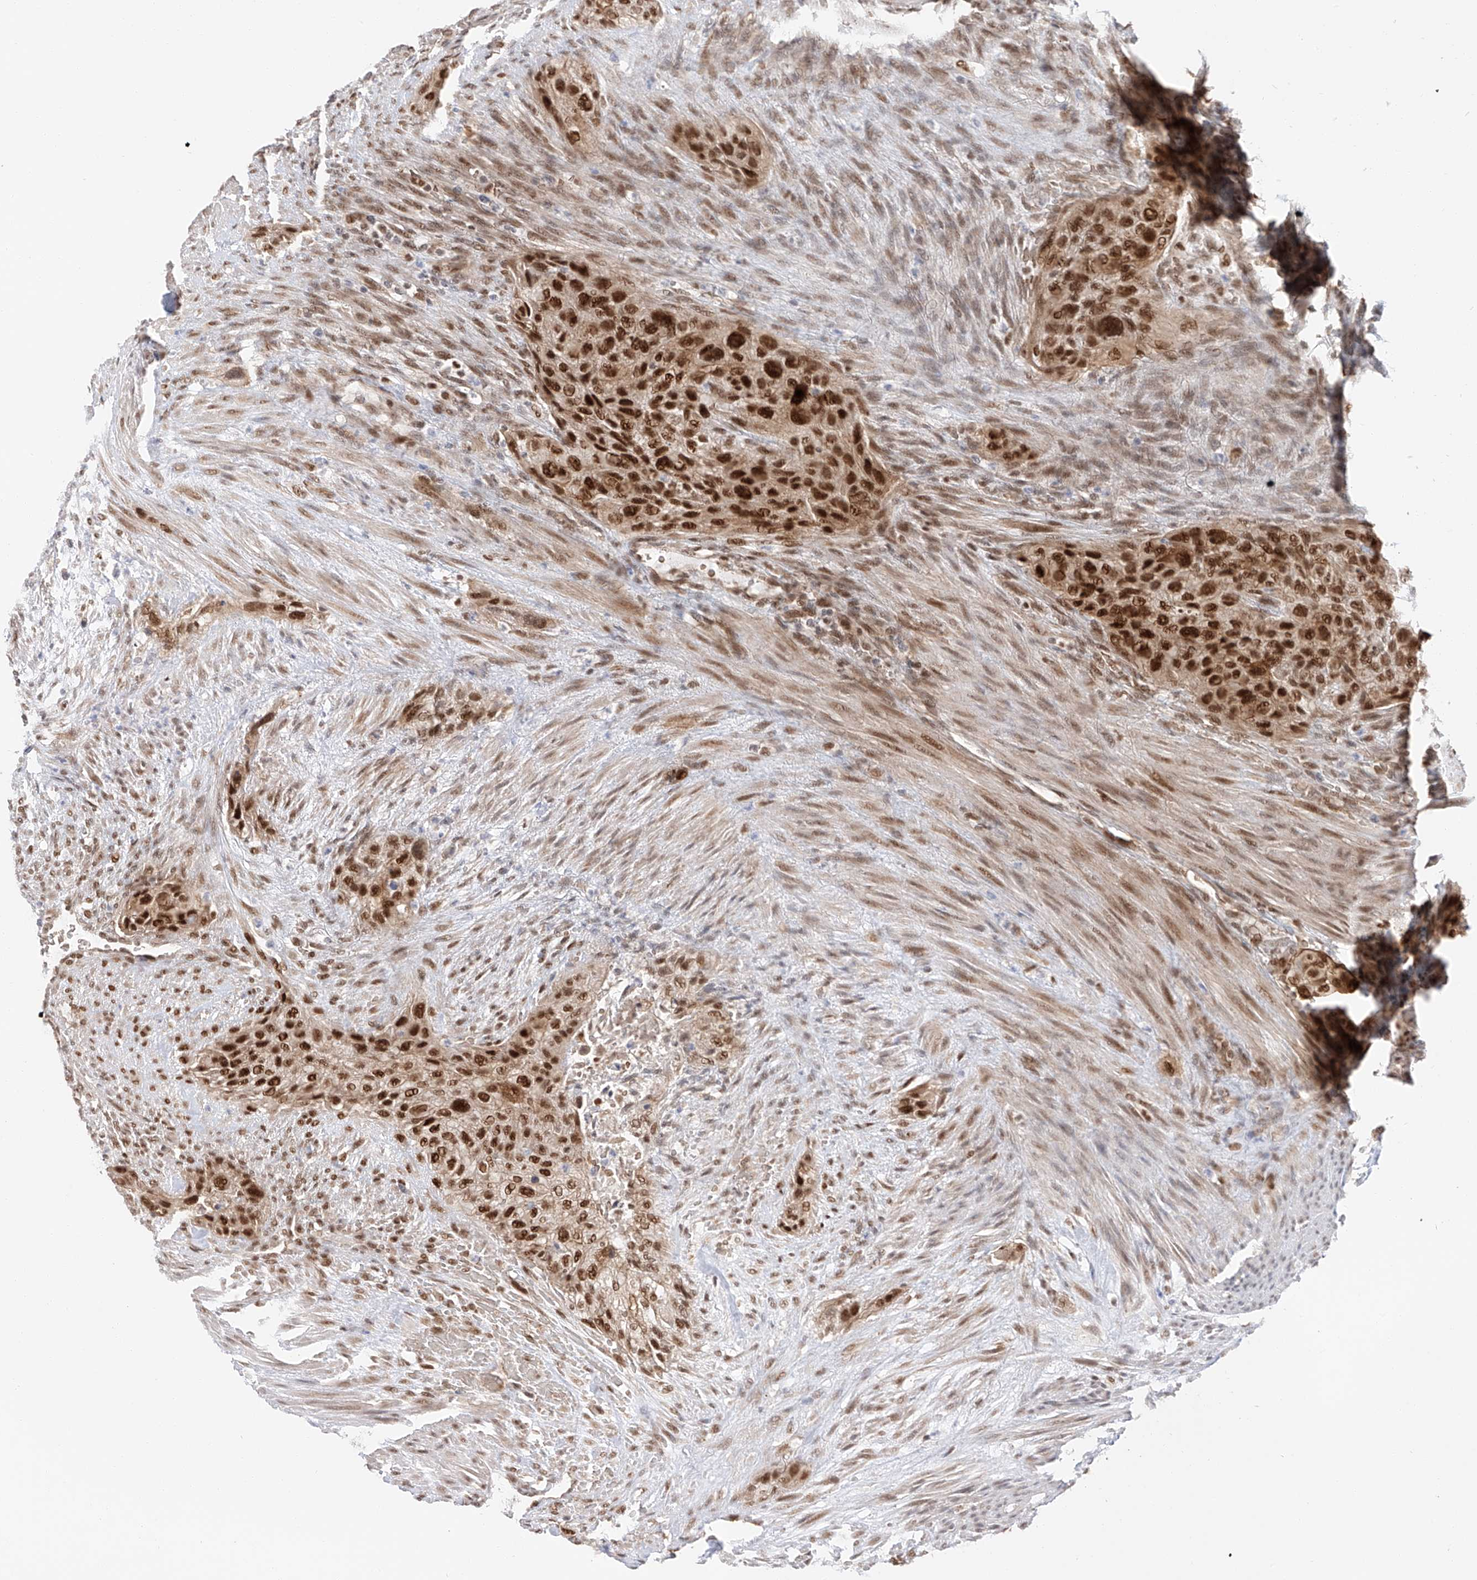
{"staining": {"intensity": "strong", "quantity": ">75%", "location": "nuclear"}, "tissue": "urothelial cancer", "cell_type": "Tumor cells", "image_type": "cancer", "snomed": [{"axis": "morphology", "description": "Urothelial carcinoma, High grade"}, {"axis": "topography", "description": "Urinary bladder"}], "caption": "A brown stain shows strong nuclear expression of a protein in human high-grade urothelial carcinoma tumor cells.", "gene": "POGK", "patient": {"sex": "male", "age": 35}}